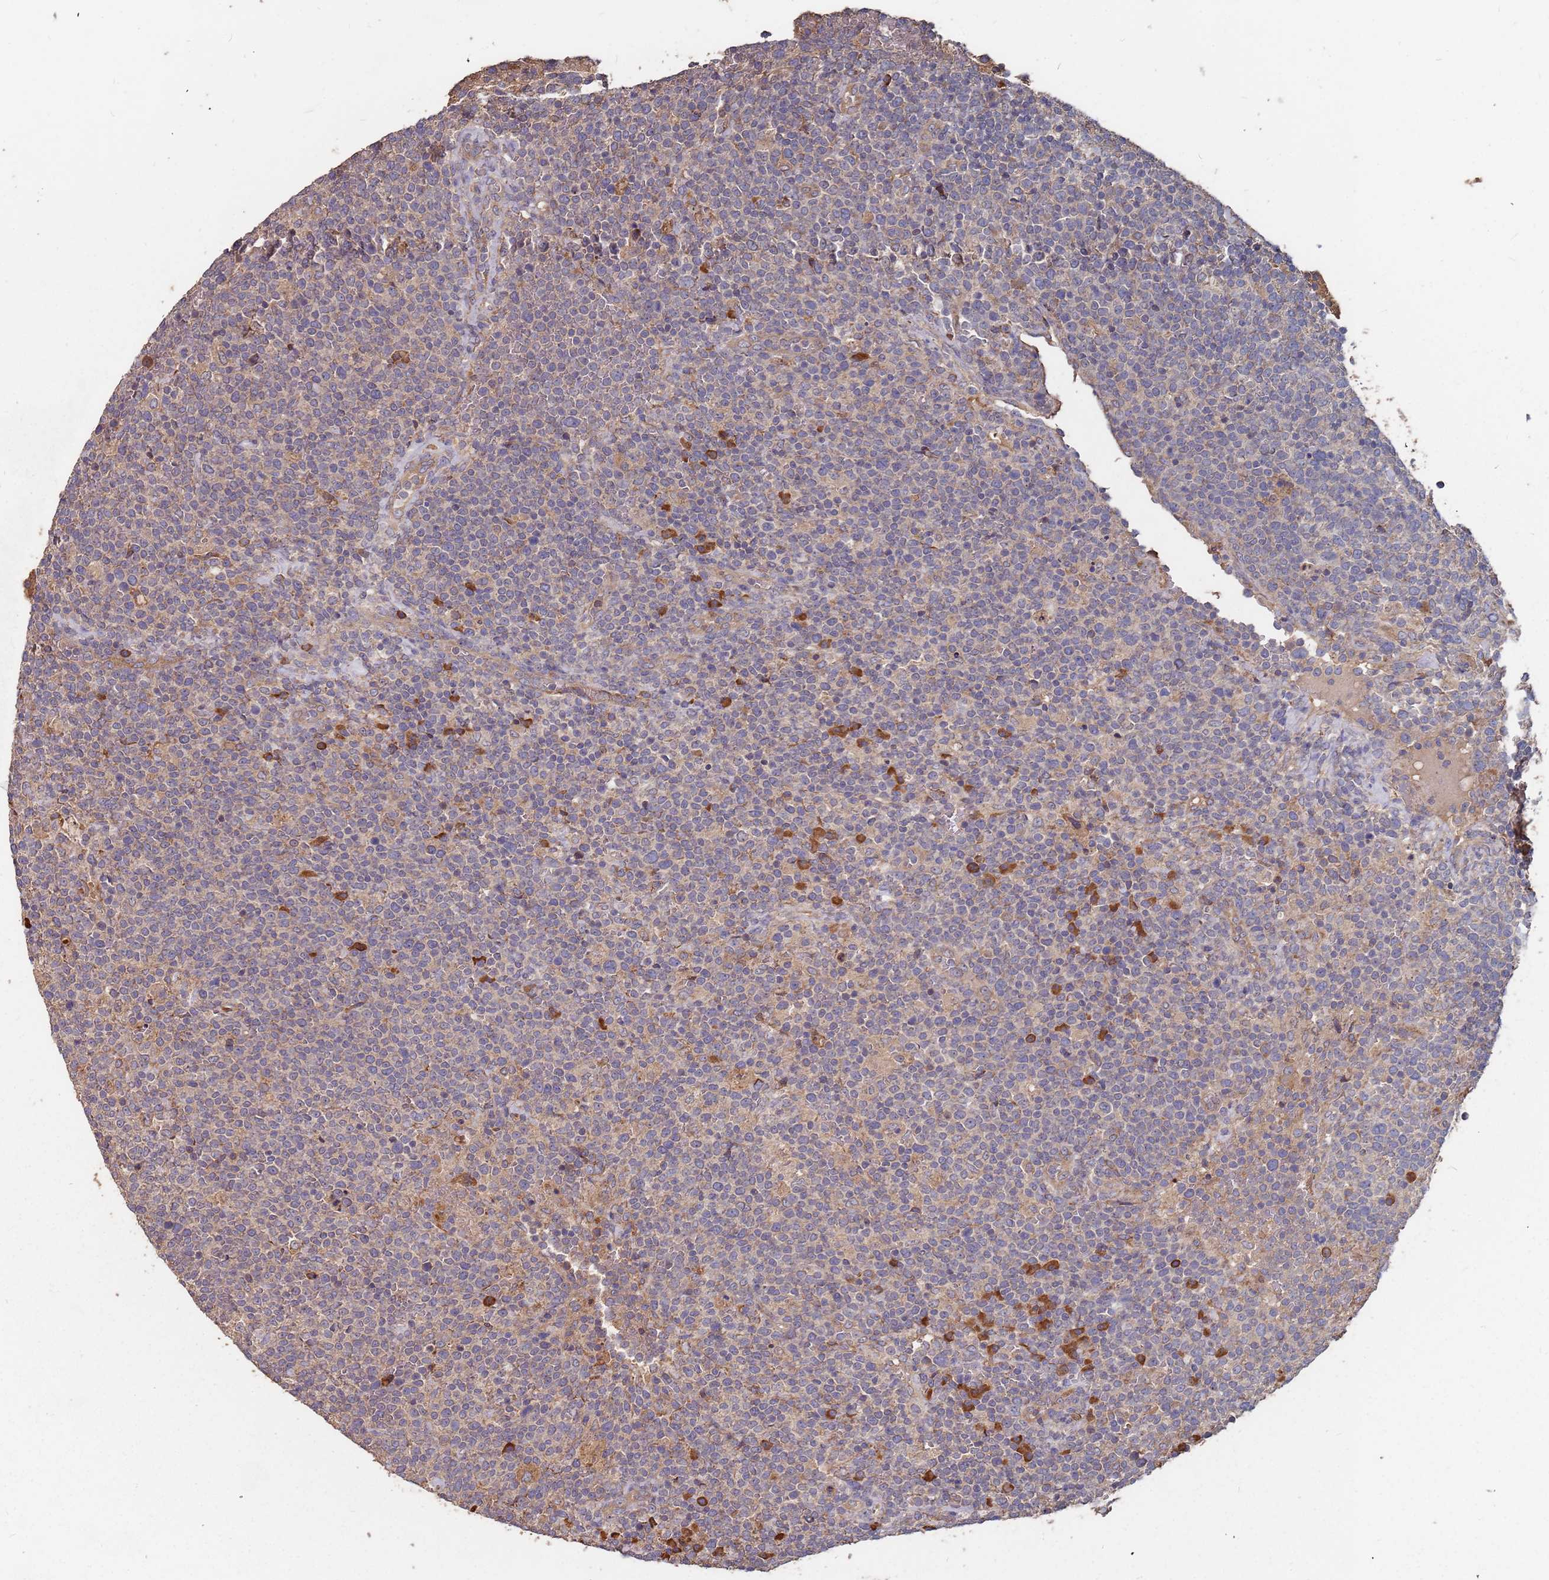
{"staining": {"intensity": "negative", "quantity": "none", "location": "none"}, "tissue": "lymphoma", "cell_type": "Tumor cells", "image_type": "cancer", "snomed": [{"axis": "morphology", "description": "Malignant lymphoma, non-Hodgkin's type, High grade"}, {"axis": "topography", "description": "Lymph node"}], "caption": "Lymphoma stained for a protein using immunohistochemistry displays no expression tumor cells.", "gene": "ATG5", "patient": {"sex": "male", "age": 61}}